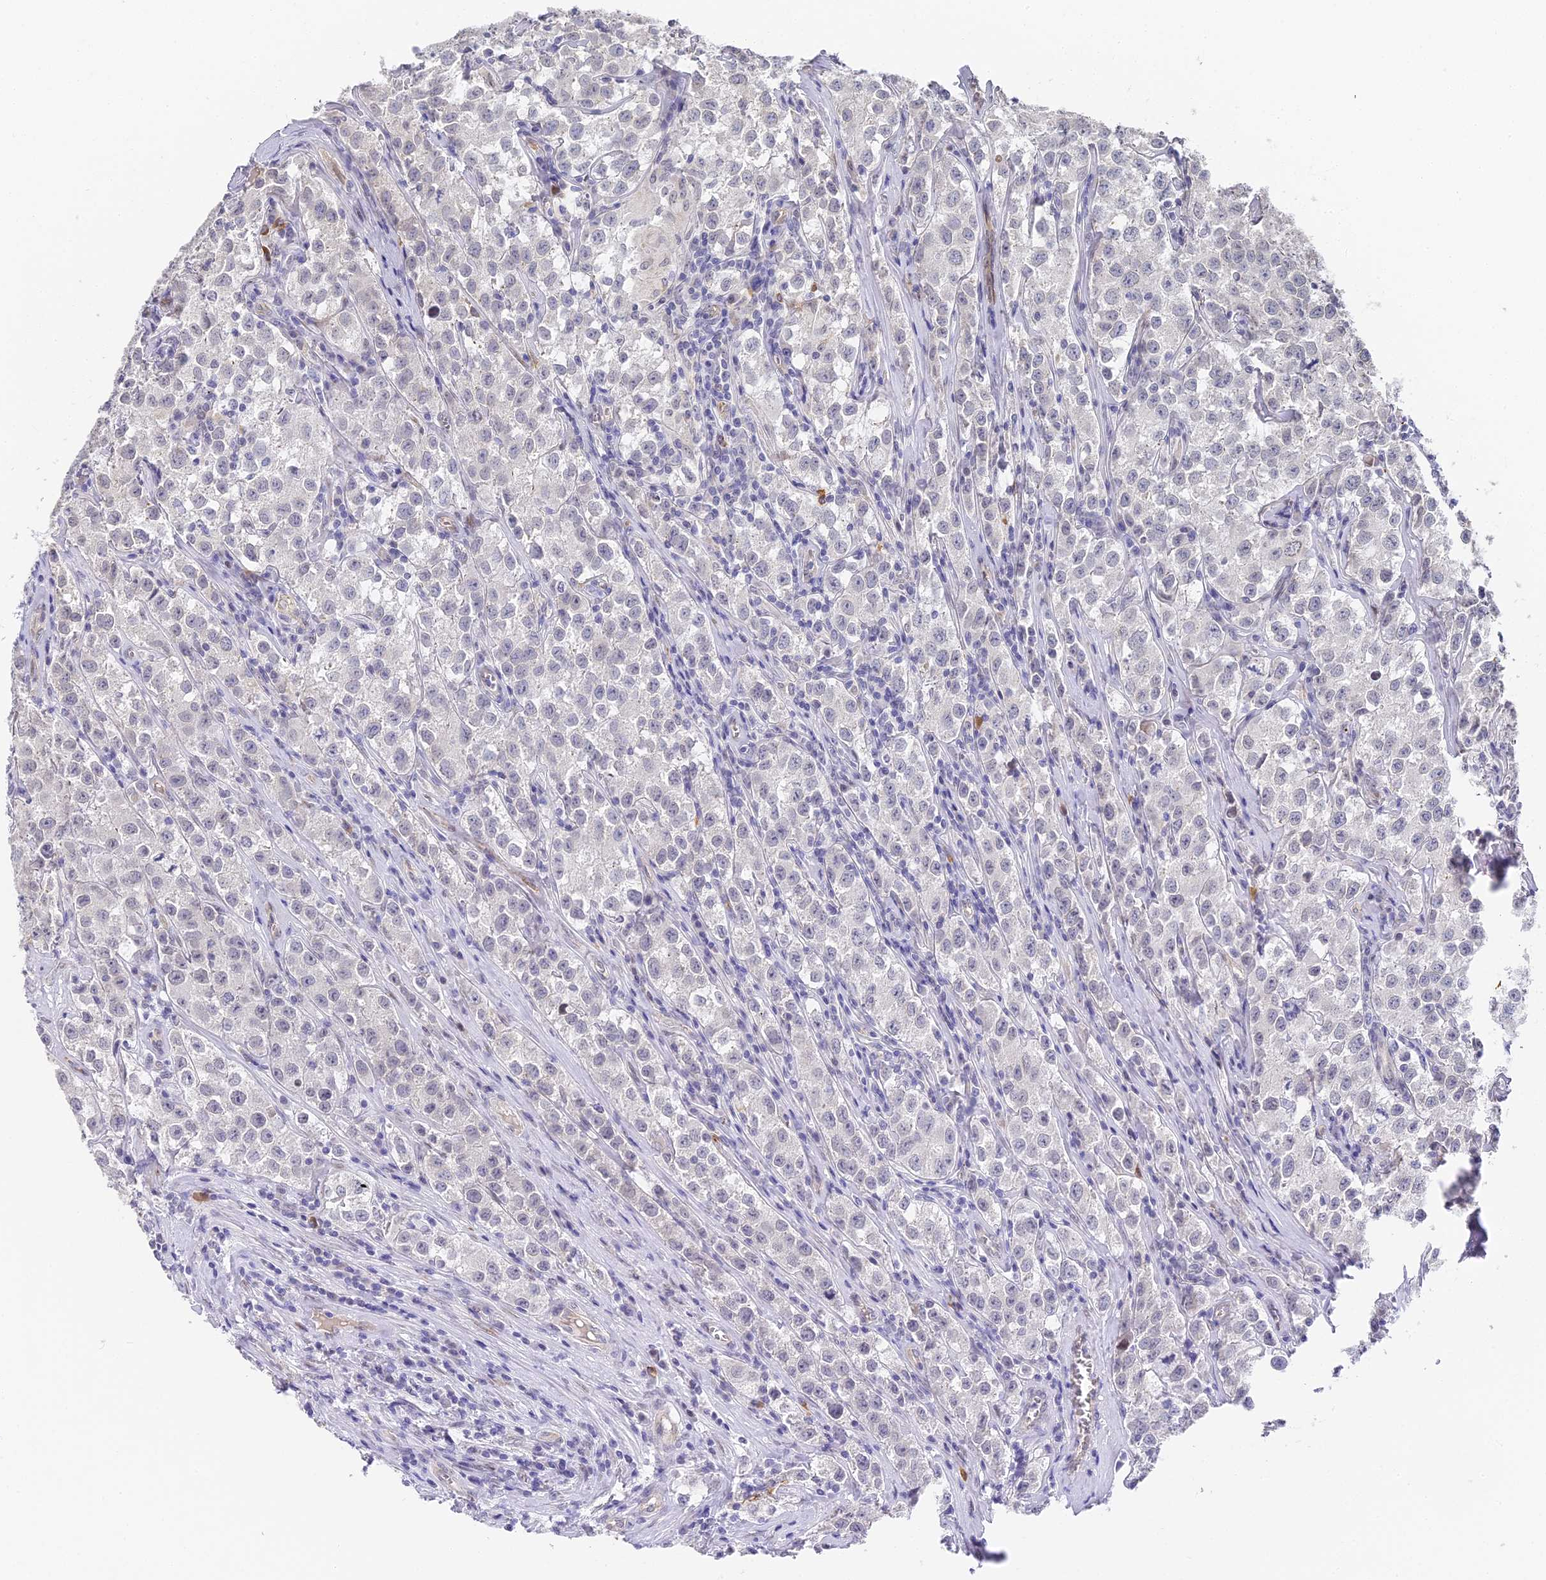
{"staining": {"intensity": "moderate", "quantity": "<25%", "location": "cytoplasmic/membranous"}, "tissue": "testis cancer", "cell_type": "Tumor cells", "image_type": "cancer", "snomed": [{"axis": "morphology", "description": "Seminoma, NOS"}, {"axis": "morphology", "description": "Carcinoma, Embryonal, NOS"}, {"axis": "topography", "description": "Testis"}], "caption": "Testis seminoma stained with a brown dye displays moderate cytoplasmic/membranous positive expression in about <25% of tumor cells.", "gene": "GJA1", "patient": {"sex": "male", "age": 43}}